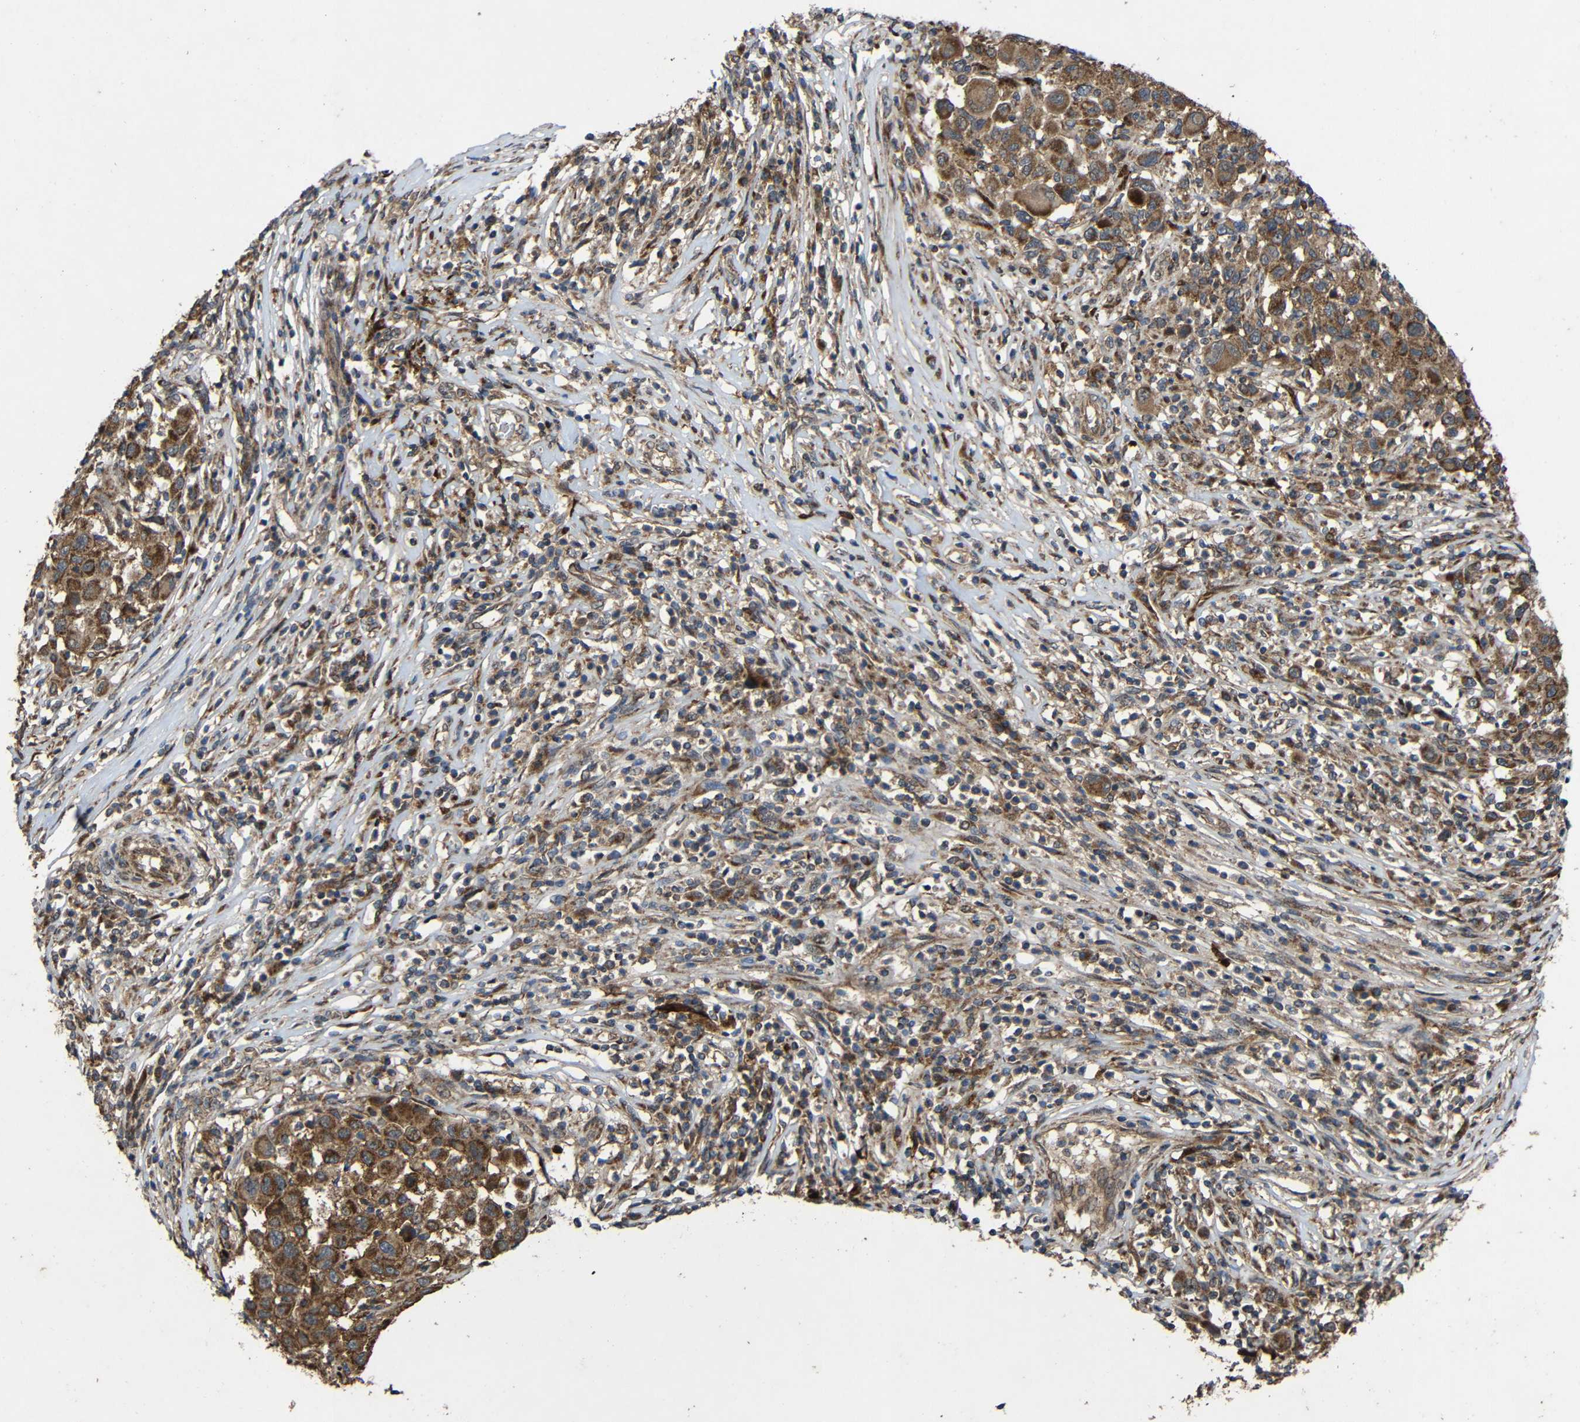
{"staining": {"intensity": "strong", "quantity": ">75%", "location": "cytoplasmic/membranous"}, "tissue": "melanoma", "cell_type": "Tumor cells", "image_type": "cancer", "snomed": [{"axis": "morphology", "description": "Malignant melanoma, Metastatic site"}, {"axis": "topography", "description": "Lymph node"}], "caption": "About >75% of tumor cells in human melanoma show strong cytoplasmic/membranous protein expression as visualized by brown immunohistochemical staining.", "gene": "C1GALT1", "patient": {"sex": "male", "age": 61}}